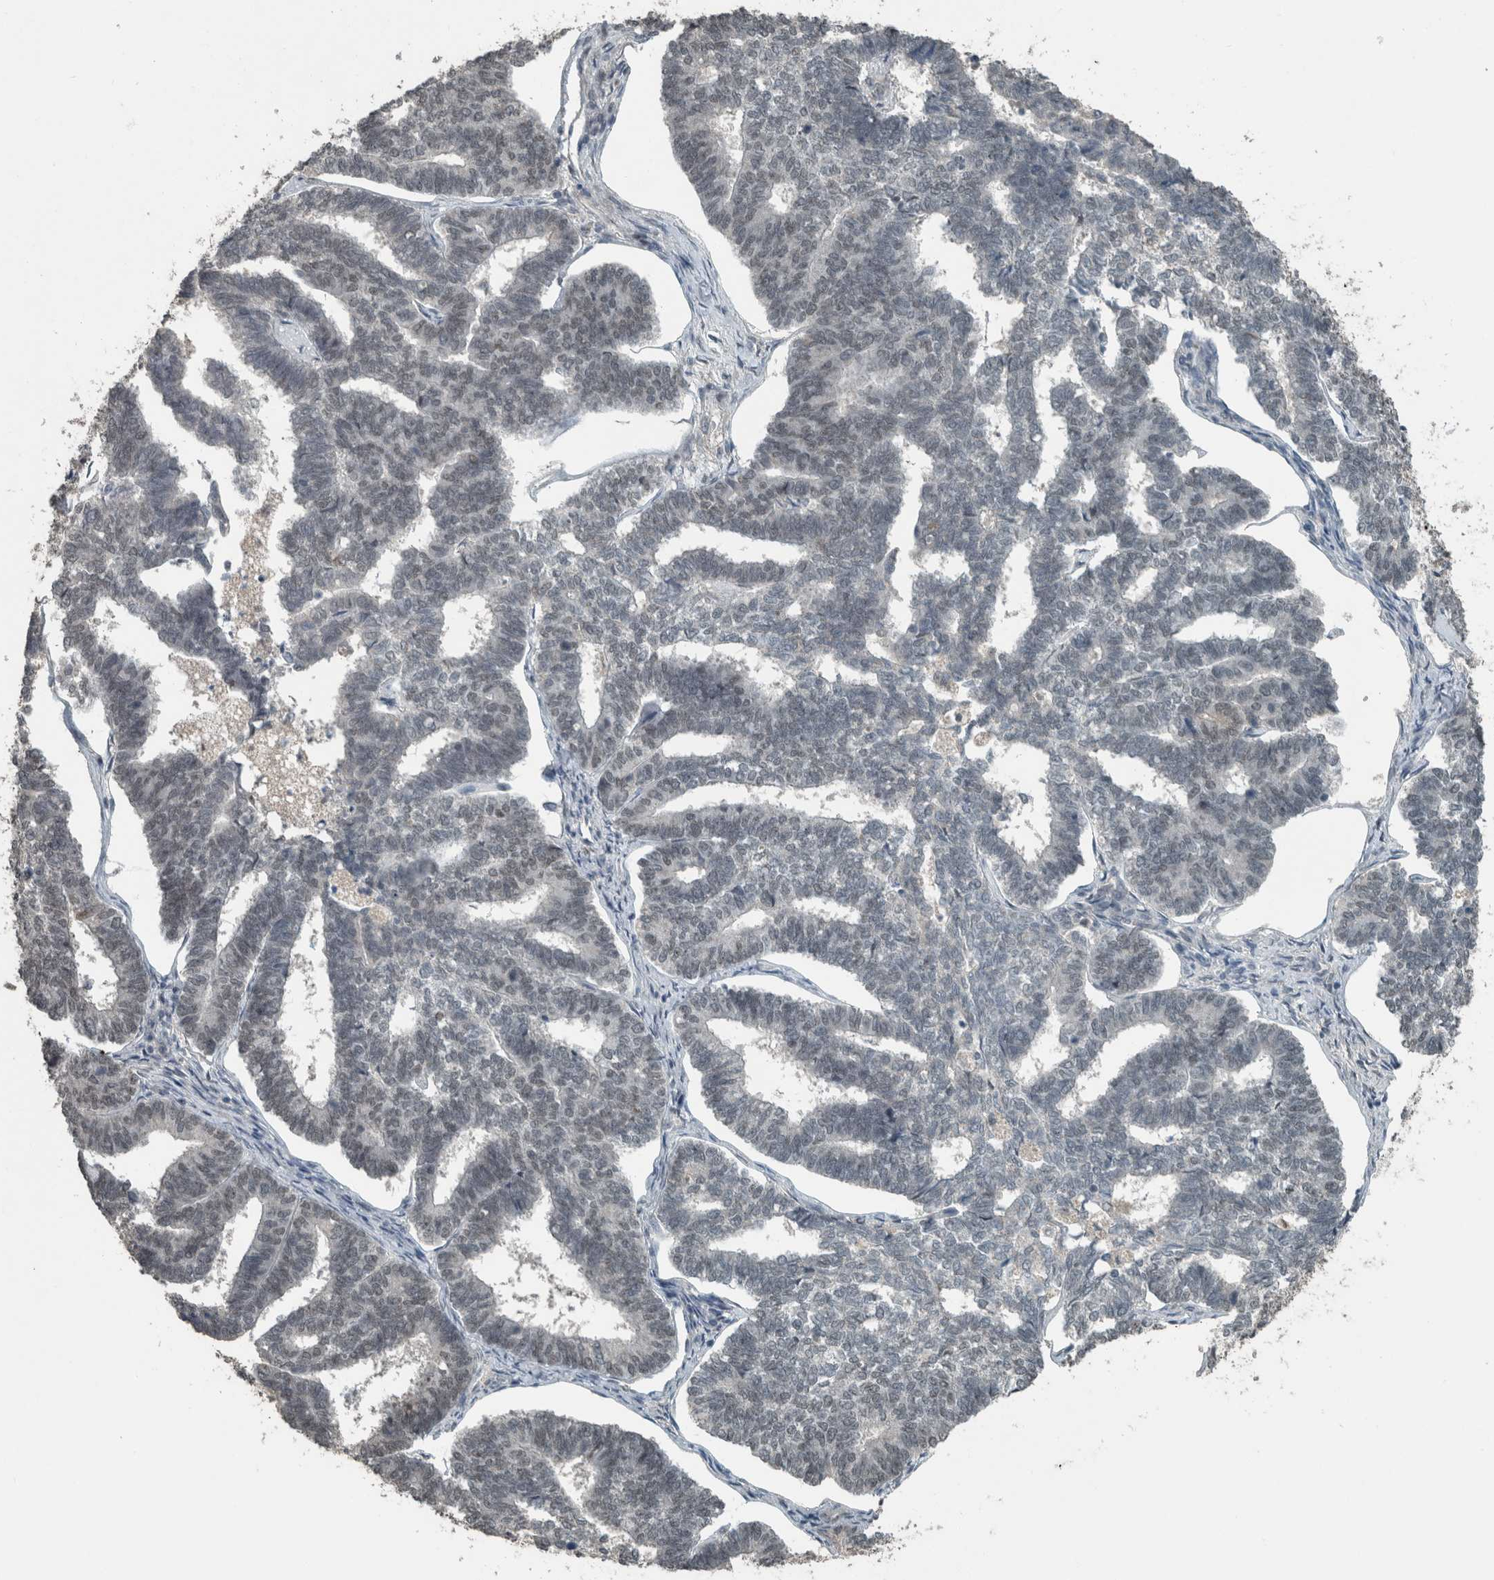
{"staining": {"intensity": "weak", "quantity": "<25%", "location": "nuclear"}, "tissue": "endometrial cancer", "cell_type": "Tumor cells", "image_type": "cancer", "snomed": [{"axis": "morphology", "description": "Adenocarcinoma, NOS"}, {"axis": "topography", "description": "Endometrium"}], "caption": "There is no significant positivity in tumor cells of endometrial cancer (adenocarcinoma).", "gene": "ZNF24", "patient": {"sex": "female", "age": 70}}